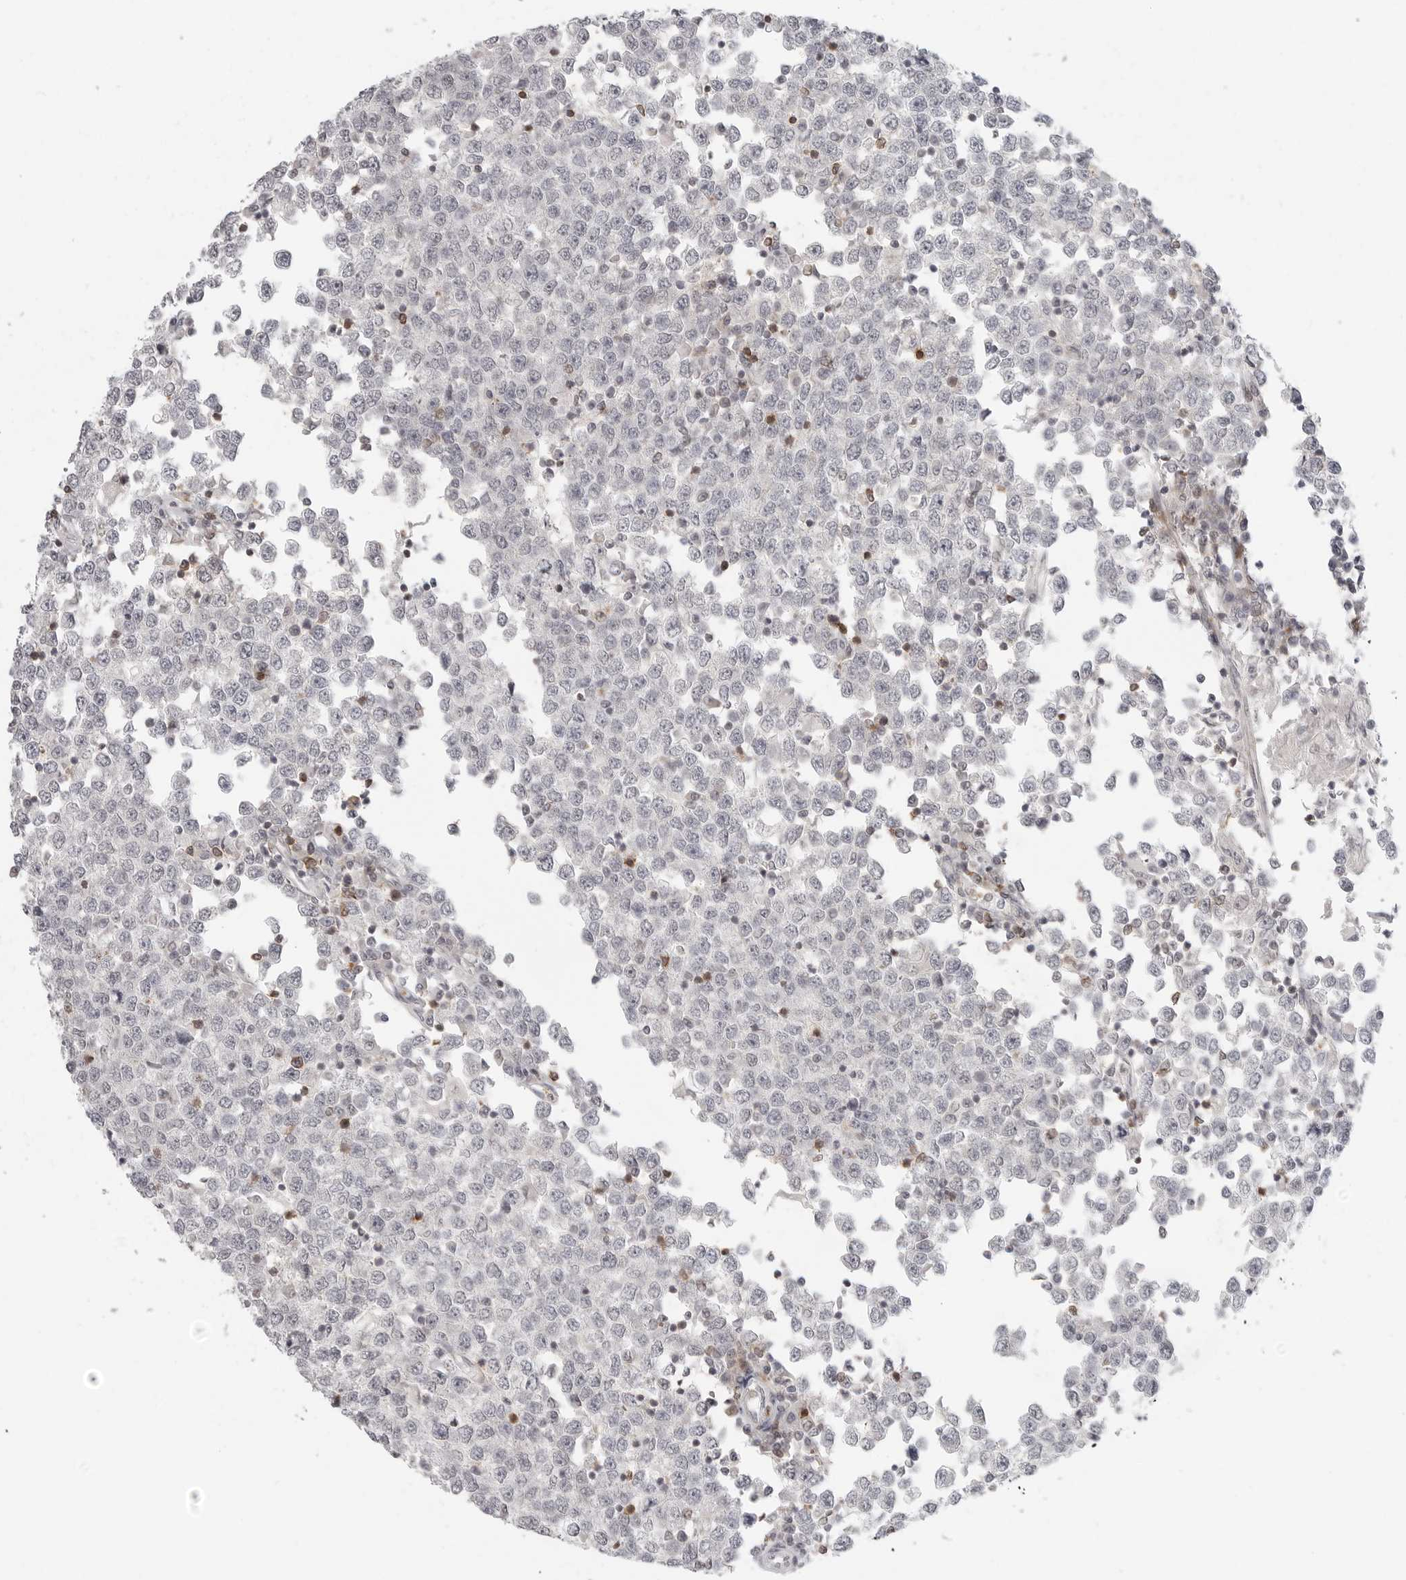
{"staining": {"intensity": "negative", "quantity": "none", "location": "none"}, "tissue": "testis cancer", "cell_type": "Tumor cells", "image_type": "cancer", "snomed": [{"axis": "morphology", "description": "Seminoma, NOS"}, {"axis": "topography", "description": "Testis"}], "caption": "Histopathology image shows no significant protein staining in tumor cells of testis cancer.", "gene": "SH3KBP1", "patient": {"sex": "male", "age": 65}}